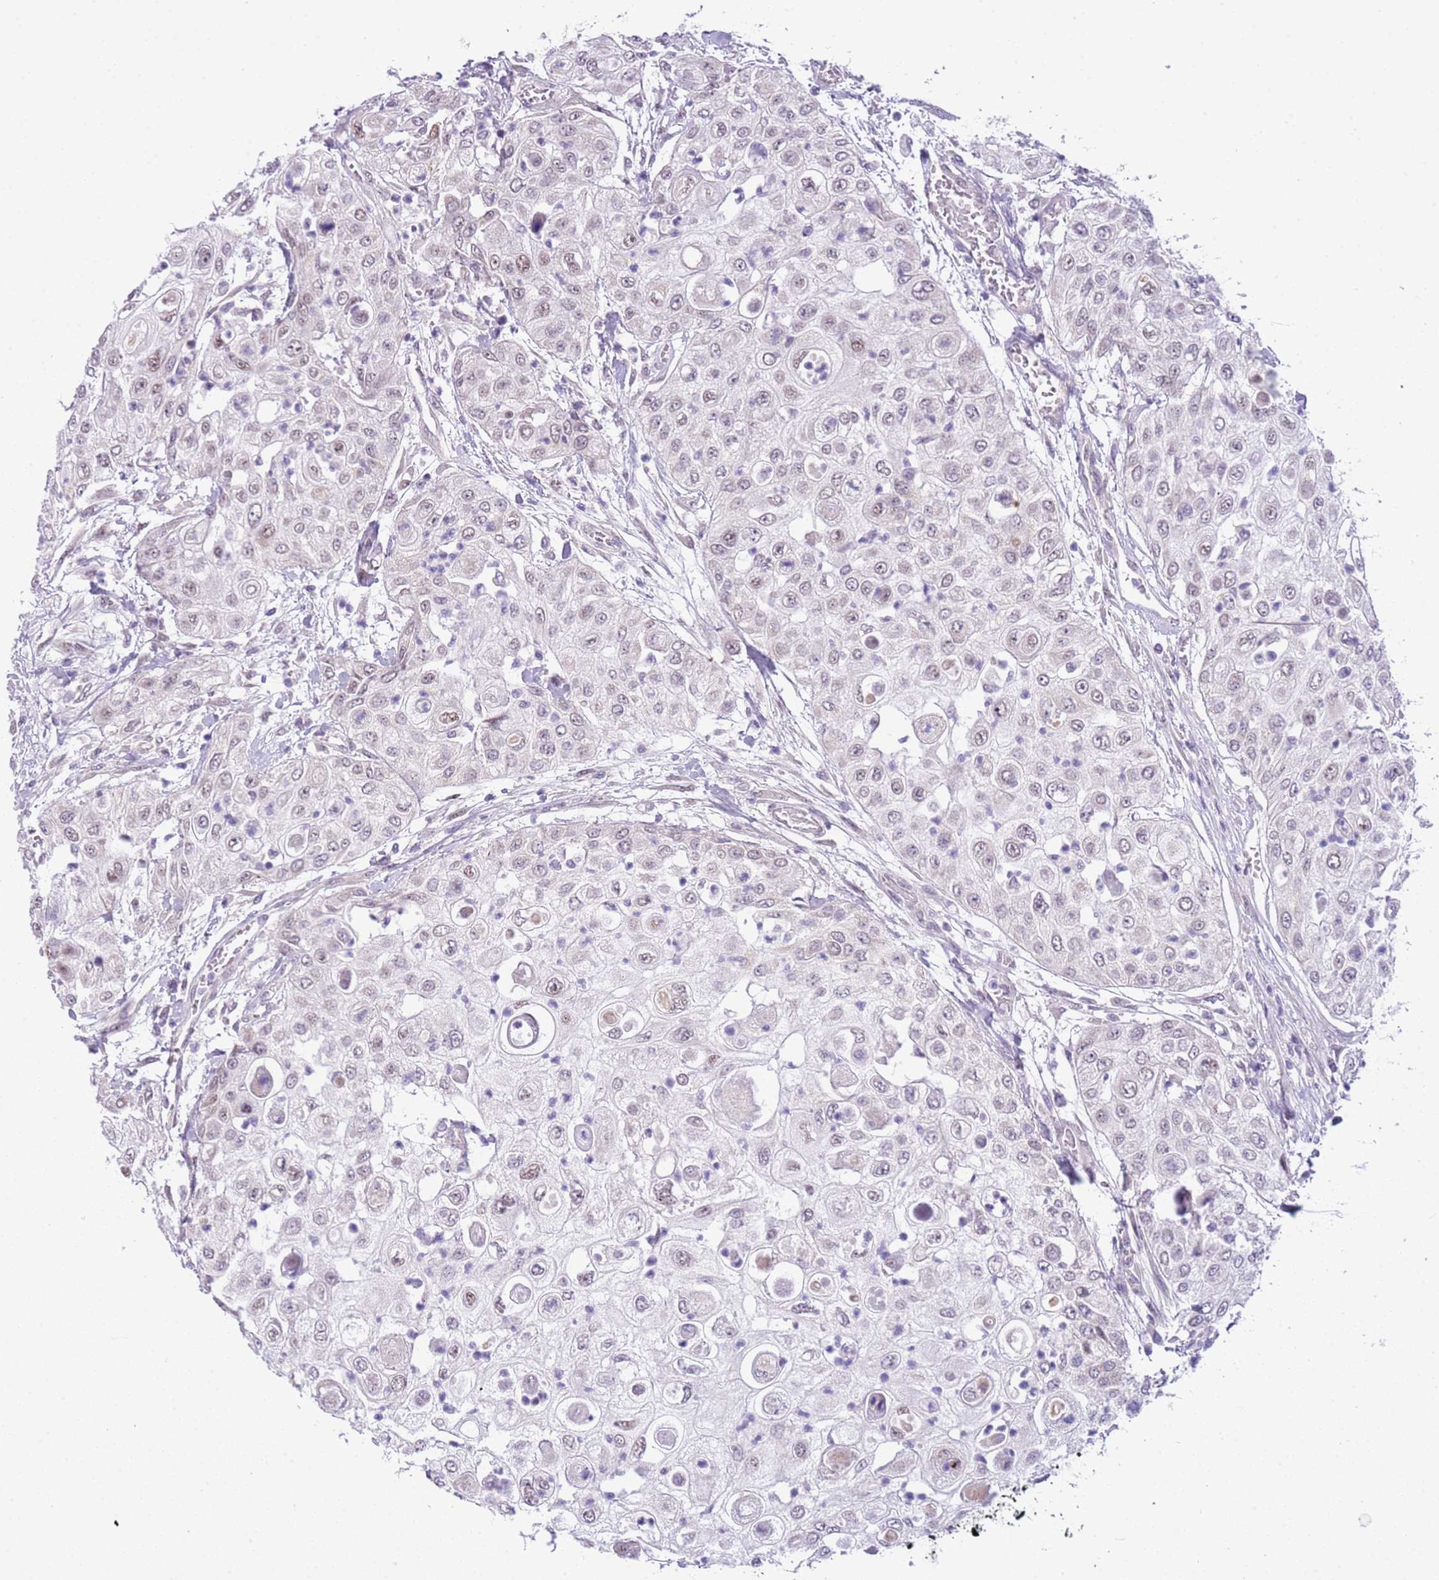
{"staining": {"intensity": "negative", "quantity": "none", "location": "none"}, "tissue": "urothelial cancer", "cell_type": "Tumor cells", "image_type": "cancer", "snomed": [{"axis": "morphology", "description": "Urothelial carcinoma, High grade"}, {"axis": "topography", "description": "Urinary bladder"}], "caption": "Human urothelial carcinoma (high-grade) stained for a protein using immunohistochemistry reveals no positivity in tumor cells.", "gene": "FAM120C", "patient": {"sex": "female", "age": 79}}